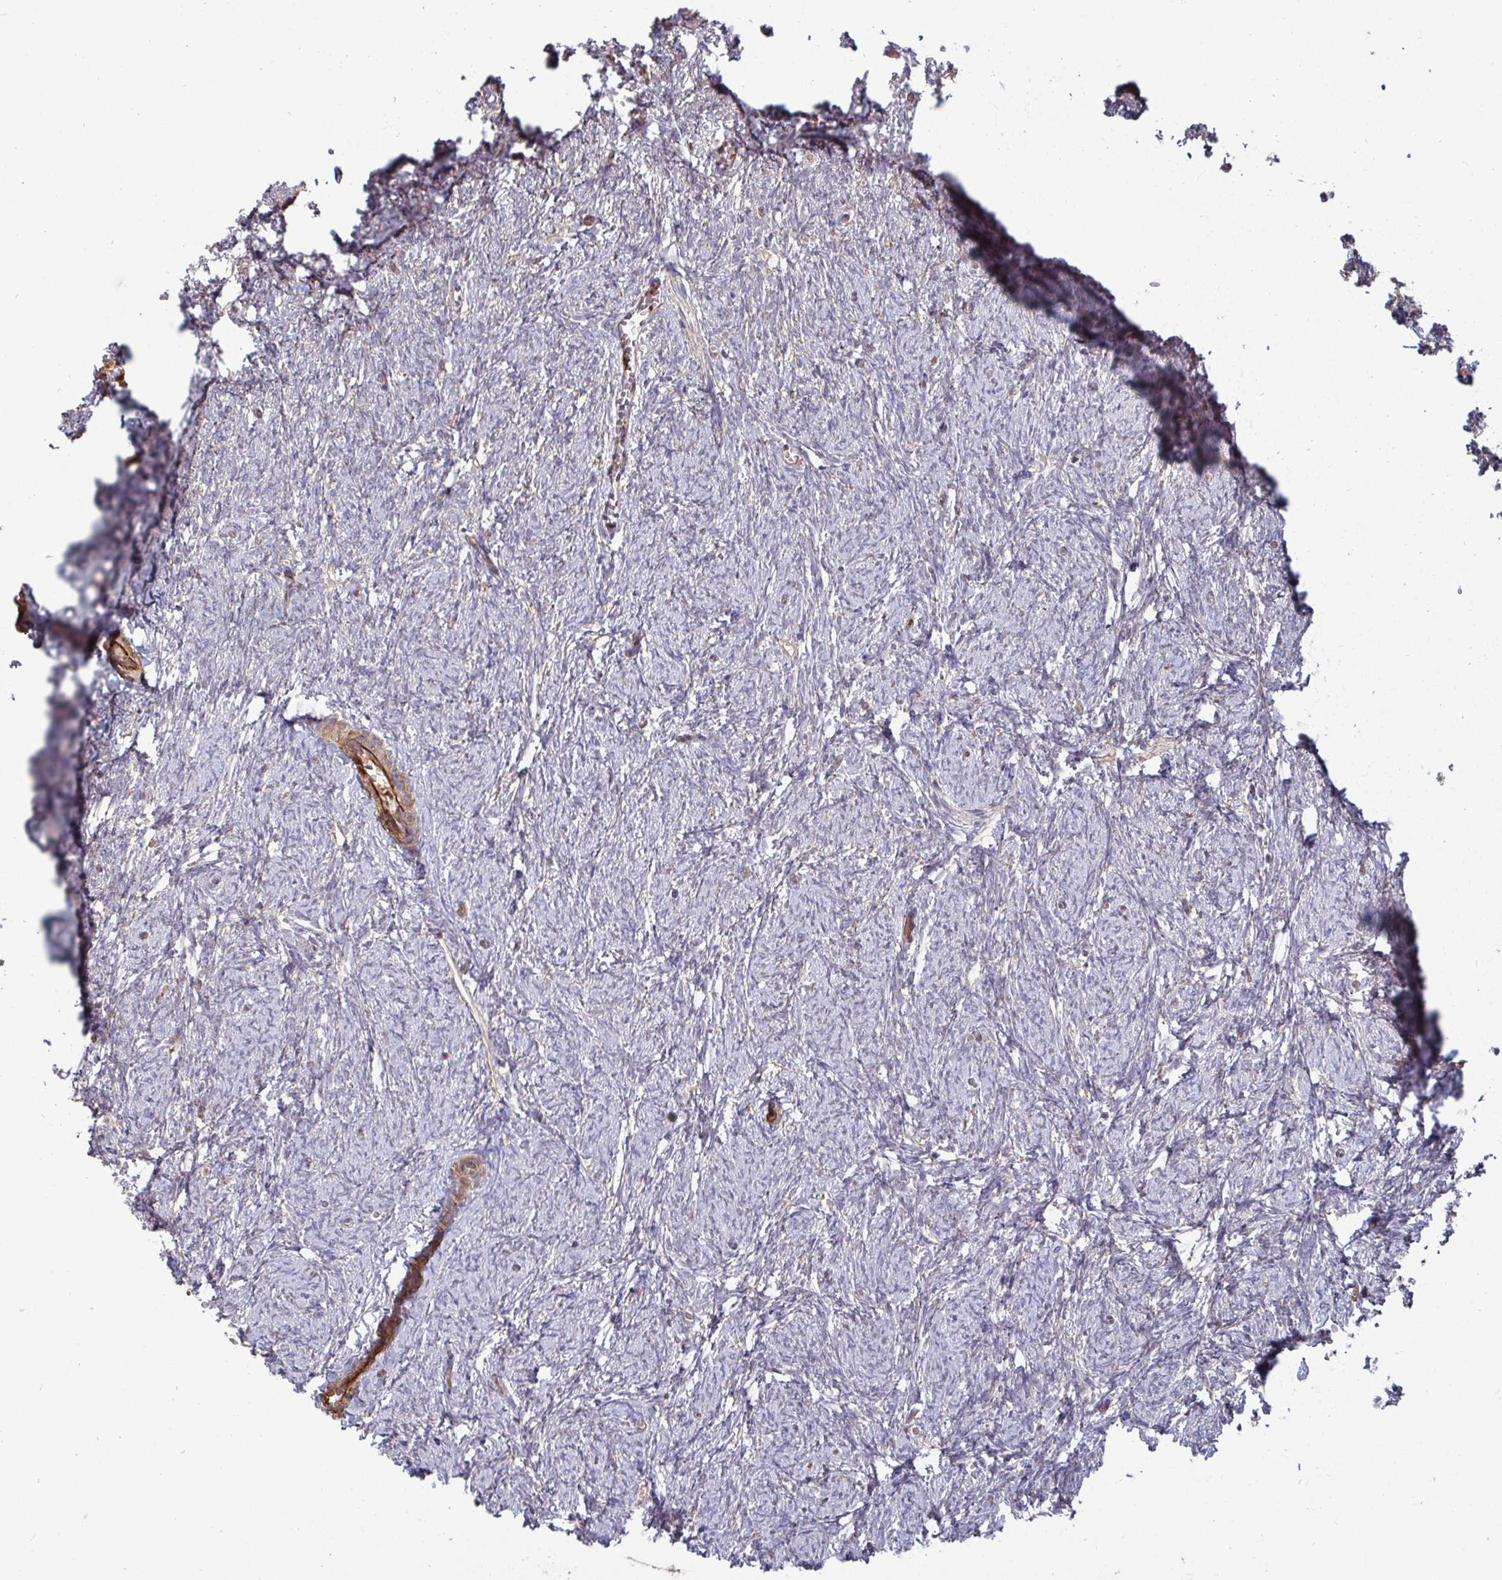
{"staining": {"intensity": "strong", "quantity": "25%-75%", "location": "cytoplasmic/membranous"}, "tissue": "ovary", "cell_type": "Follicle cells", "image_type": "normal", "snomed": [{"axis": "morphology", "description": "Normal tissue, NOS"}, {"axis": "topography", "description": "Ovary"}], "caption": "The immunohistochemical stain shows strong cytoplasmic/membranous positivity in follicle cells of normal ovary. Immunohistochemistry stains the protein of interest in brown and the nuclei are stained blue.", "gene": "ISCU", "patient": {"sex": "female", "age": 41}}